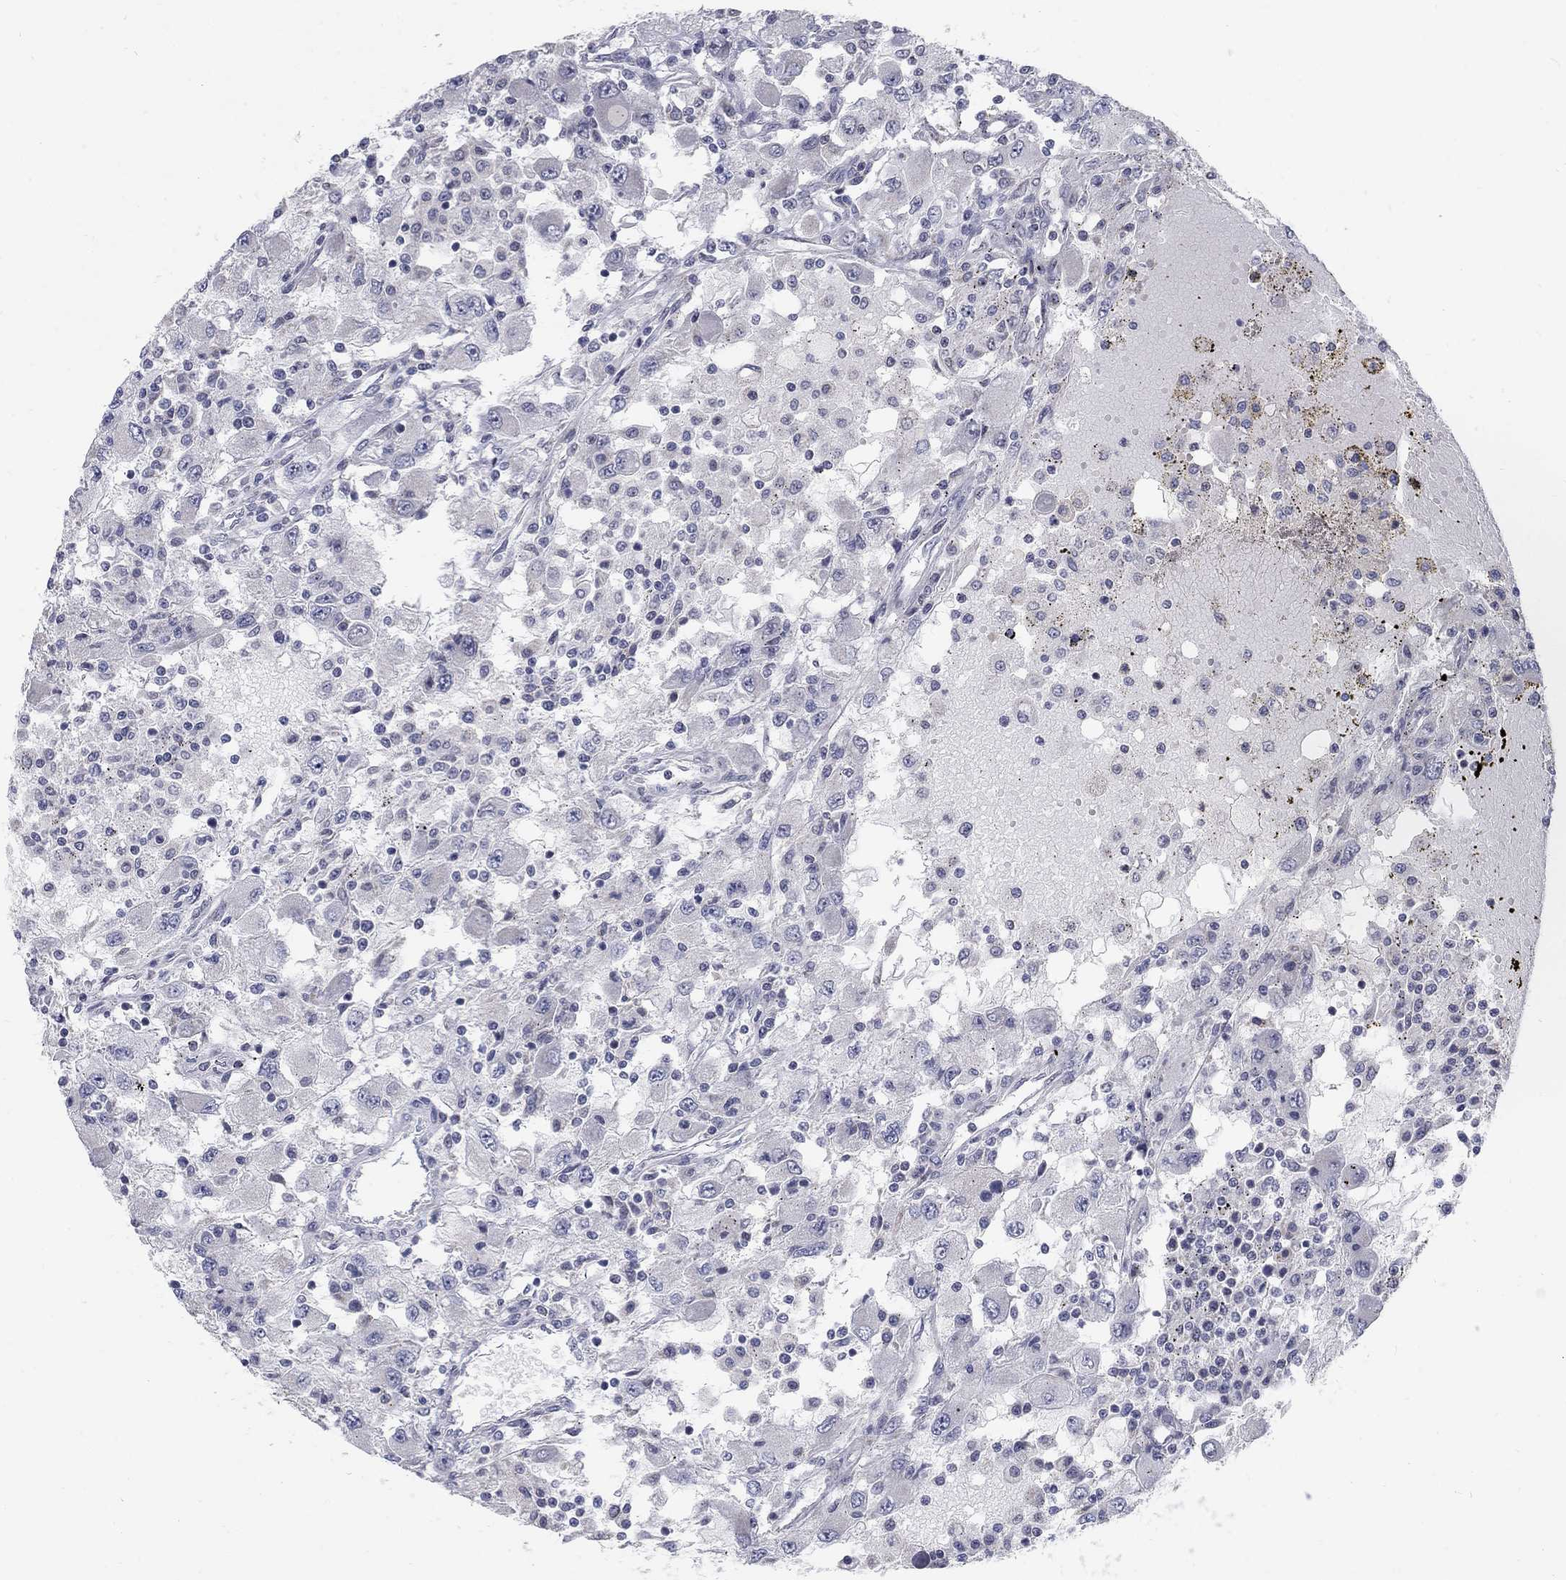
{"staining": {"intensity": "negative", "quantity": "none", "location": "none"}, "tissue": "renal cancer", "cell_type": "Tumor cells", "image_type": "cancer", "snomed": [{"axis": "morphology", "description": "Adenocarcinoma, NOS"}, {"axis": "topography", "description": "Kidney"}], "caption": "The immunohistochemistry micrograph has no significant positivity in tumor cells of renal adenocarcinoma tissue.", "gene": "GCFC2", "patient": {"sex": "female", "age": 67}}